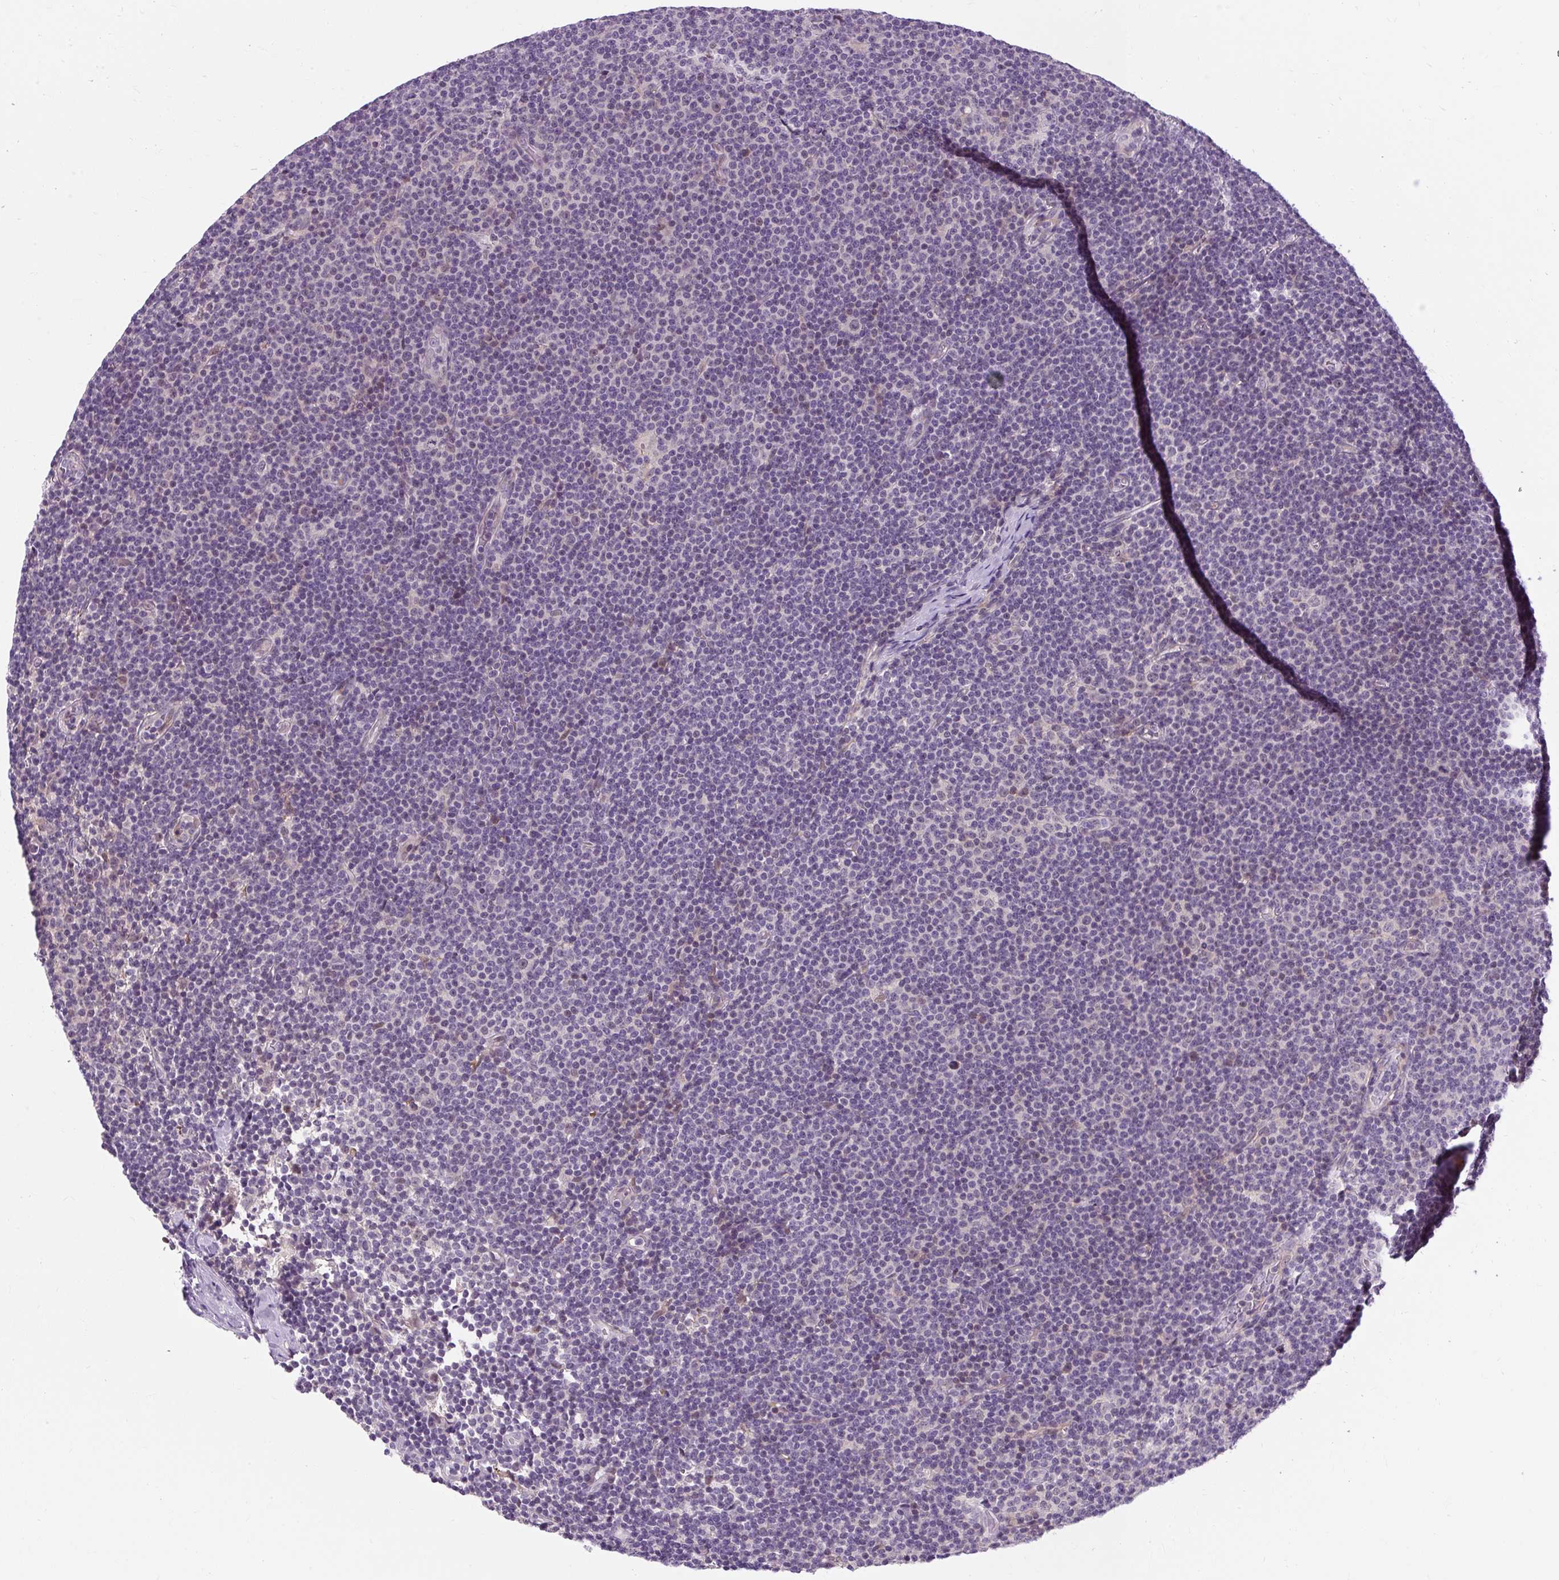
{"staining": {"intensity": "negative", "quantity": "none", "location": "none"}, "tissue": "lymphoma", "cell_type": "Tumor cells", "image_type": "cancer", "snomed": [{"axis": "morphology", "description": "Malignant lymphoma, non-Hodgkin's type, Low grade"}, {"axis": "topography", "description": "Lymph node"}], "caption": "Micrograph shows no protein expression in tumor cells of malignant lymphoma, non-Hodgkin's type (low-grade) tissue.", "gene": "RYBP", "patient": {"sex": "male", "age": 48}}